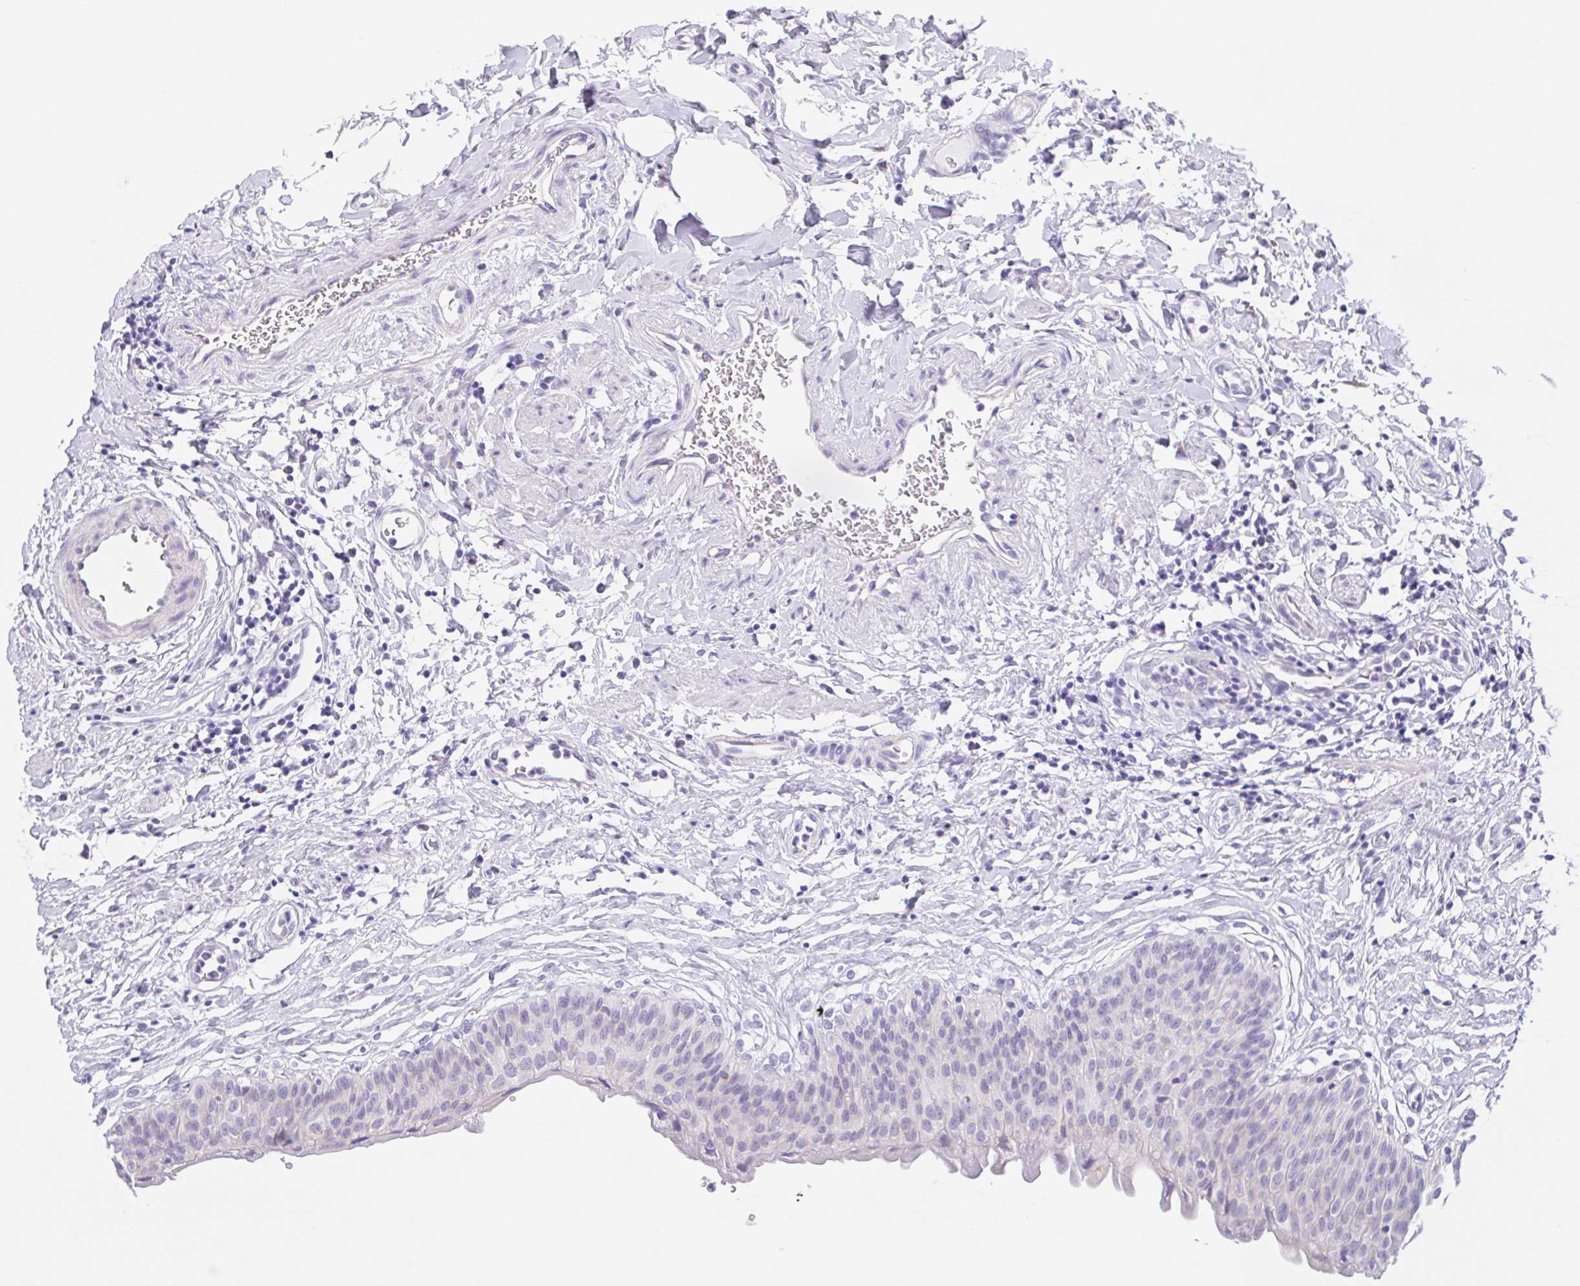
{"staining": {"intensity": "negative", "quantity": "none", "location": "none"}, "tissue": "urinary bladder", "cell_type": "Urothelial cells", "image_type": "normal", "snomed": [{"axis": "morphology", "description": "Normal tissue, NOS"}, {"axis": "topography", "description": "Urinary bladder"}], "caption": "Urinary bladder stained for a protein using IHC exhibits no expression urothelial cells.", "gene": "SCG3", "patient": {"sex": "male", "age": 55}}